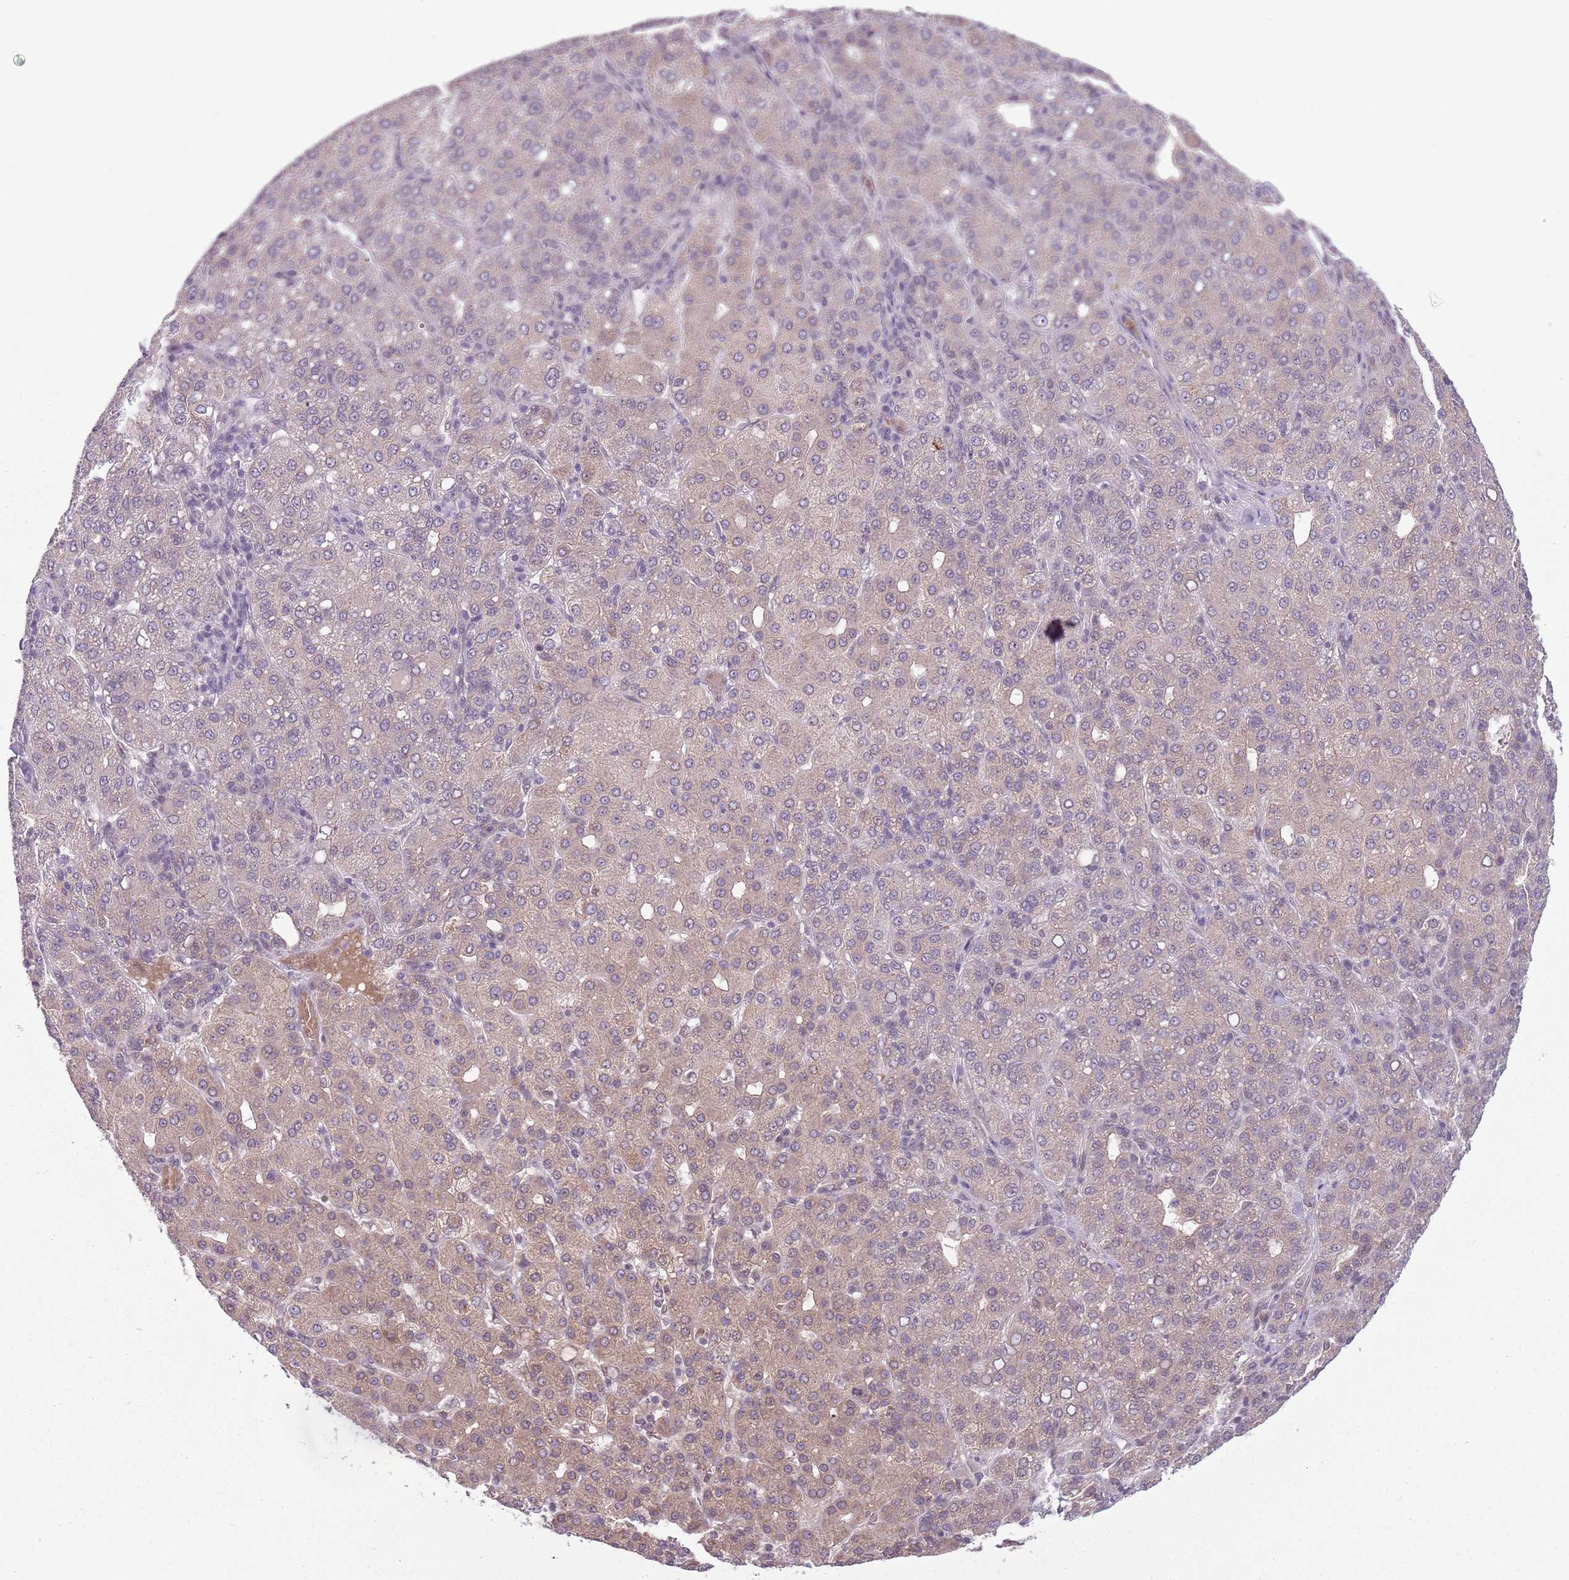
{"staining": {"intensity": "weak", "quantity": "25%-75%", "location": "cytoplasmic/membranous"}, "tissue": "liver cancer", "cell_type": "Tumor cells", "image_type": "cancer", "snomed": [{"axis": "morphology", "description": "Carcinoma, Hepatocellular, NOS"}, {"axis": "topography", "description": "Liver"}], "caption": "Liver hepatocellular carcinoma stained with DAB immunohistochemistry shows low levels of weak cytoplasmic/membranous staining in approximately 25%-75% of tumor cells. (brown staining indicates protein expression, while blue staining denotes nuclei).", "gene": "TM2D1", "patient": {"sex": "male", "age": 65}}